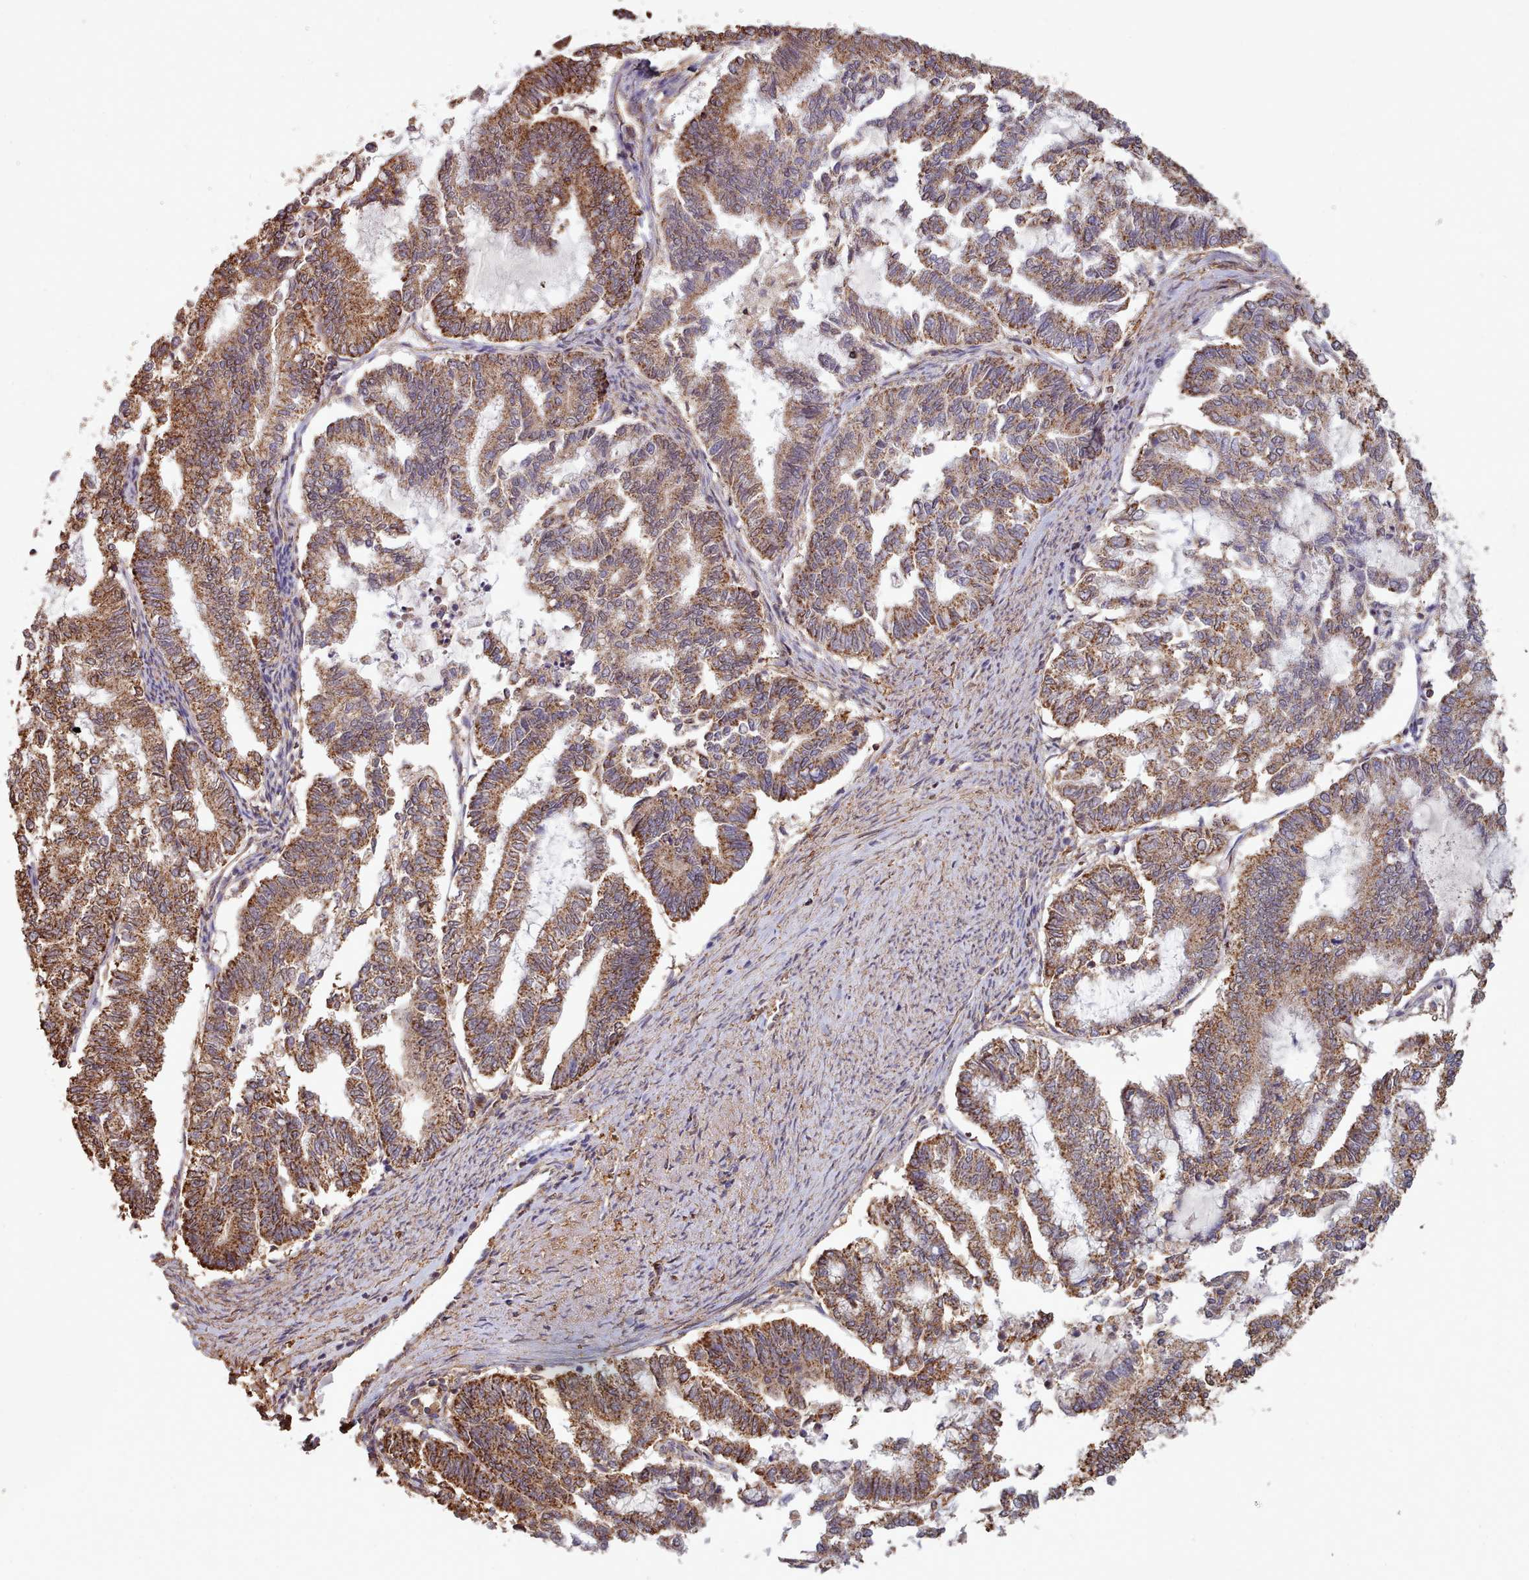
{"staining": {"intensity": "moderate", "quantity": ">75%", "location": "cytoplasmic/membranous"}, "tissue": "endometrial cancer", "cell_type": "Tumor cells", "image_type": "cancer", "snomed": [{"axis": "morphology", "description": "Adenocarcinoma, NOS"}, {"axis": "topography", "description": "Endometrium"}], "caption": "Immunohistochemistry of human adenocarcinoma (endometrial) demonstrates medium levels of moderate cytoplasmic/membranous positivity in about >75% of tumor cells. The protein of interest is shown in brown color, while the nuclei are stained blue.", "gene": "METRN", "patient": {"sex": "female", "age": 79}}